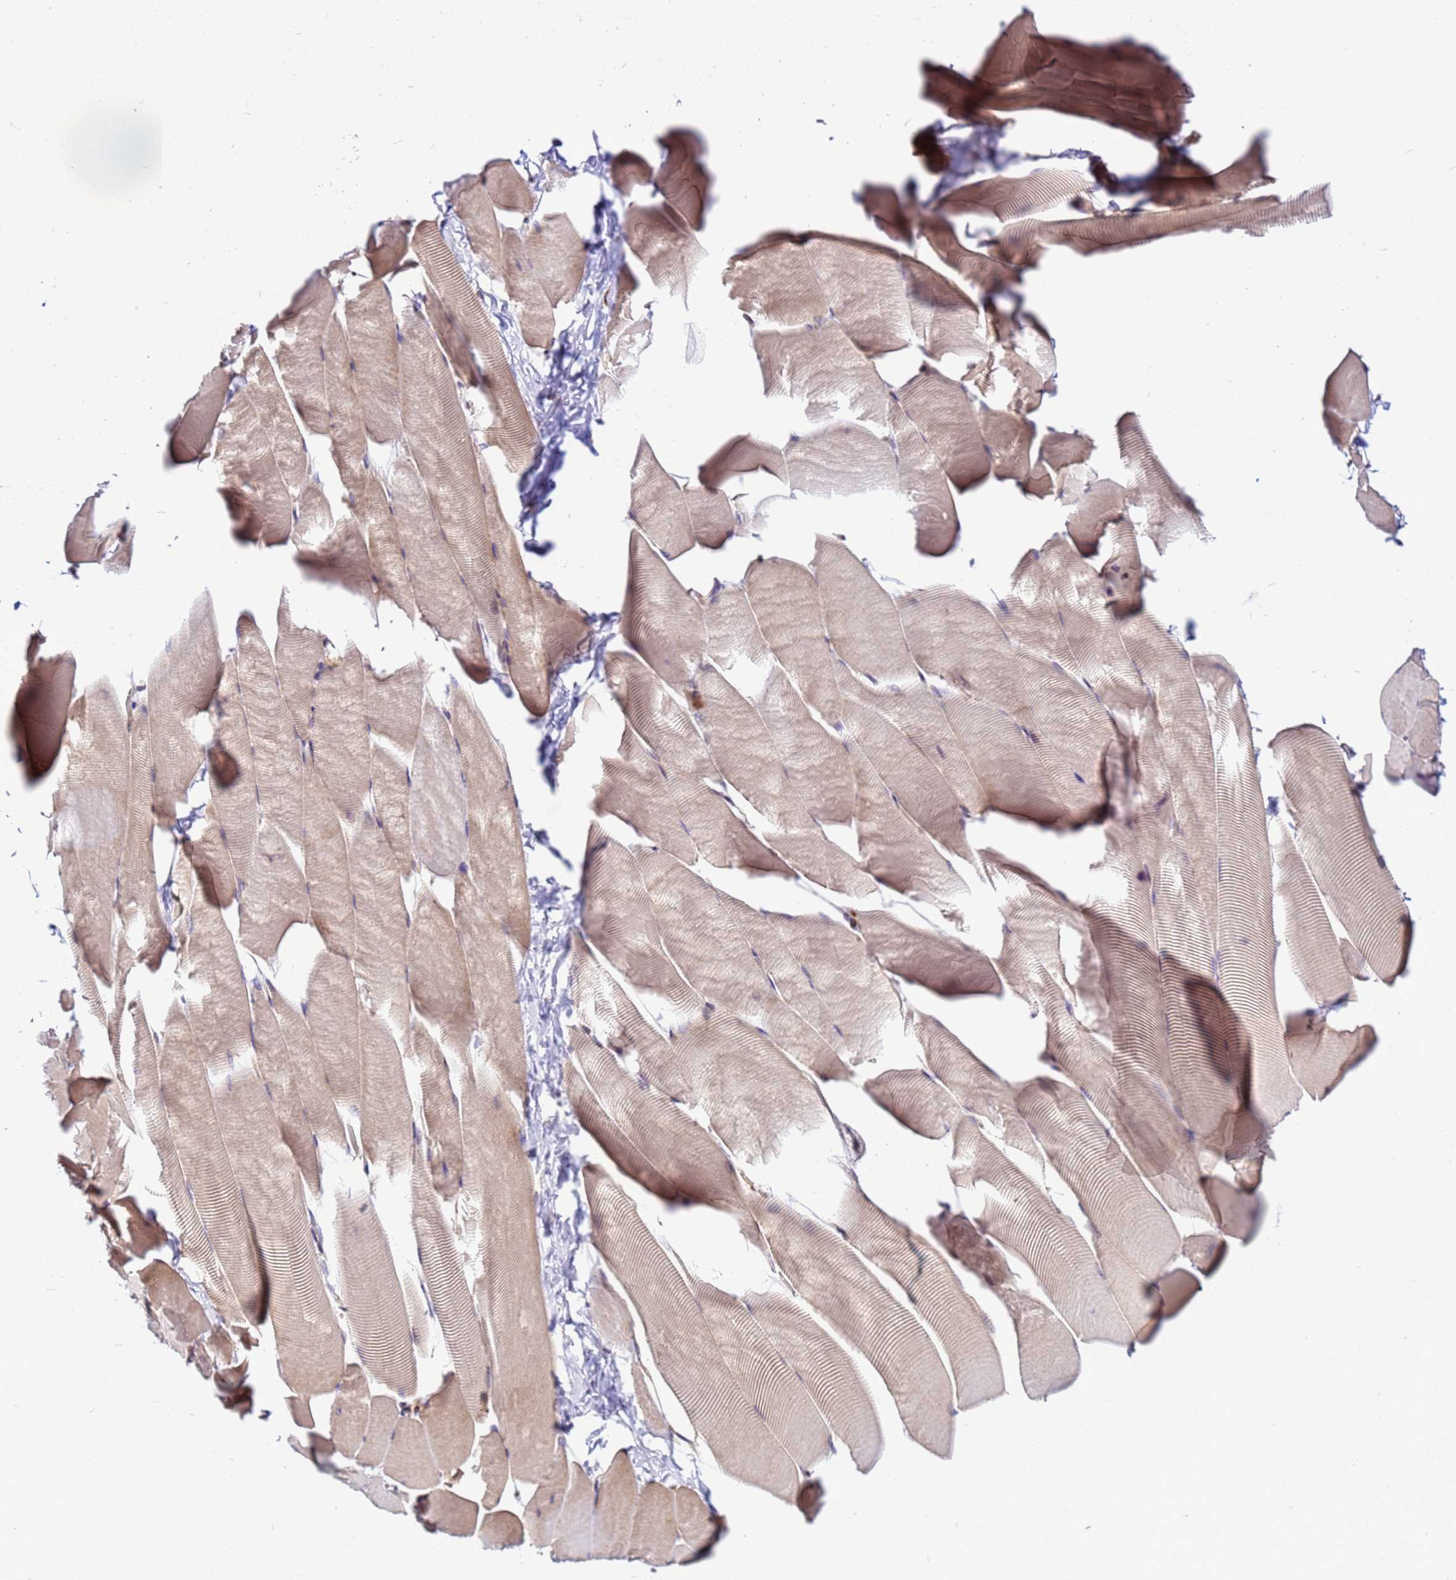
{"staining": {"intensity": "weak", "quantity": "<25%", "location": "cytoplasmic/membranous"}, "tissue": "skeletal muscle", "cell_type": "Myocytes", "image_type": "normal", "snomed": [{"axis": "morphology", "description": "Normal tissue, NOS"}, {"axis": "topography", "description": "Skeletal muscle"}], "caption": "Immunohistochemistry image of benign skeletal muscle: skeletal muscle stained with DAB (3,3'-diaminobenzidine) shows no significant protein expression in myocytes.", "gene": "STK38L", "patient": {"sex": "male", "age": 25}}